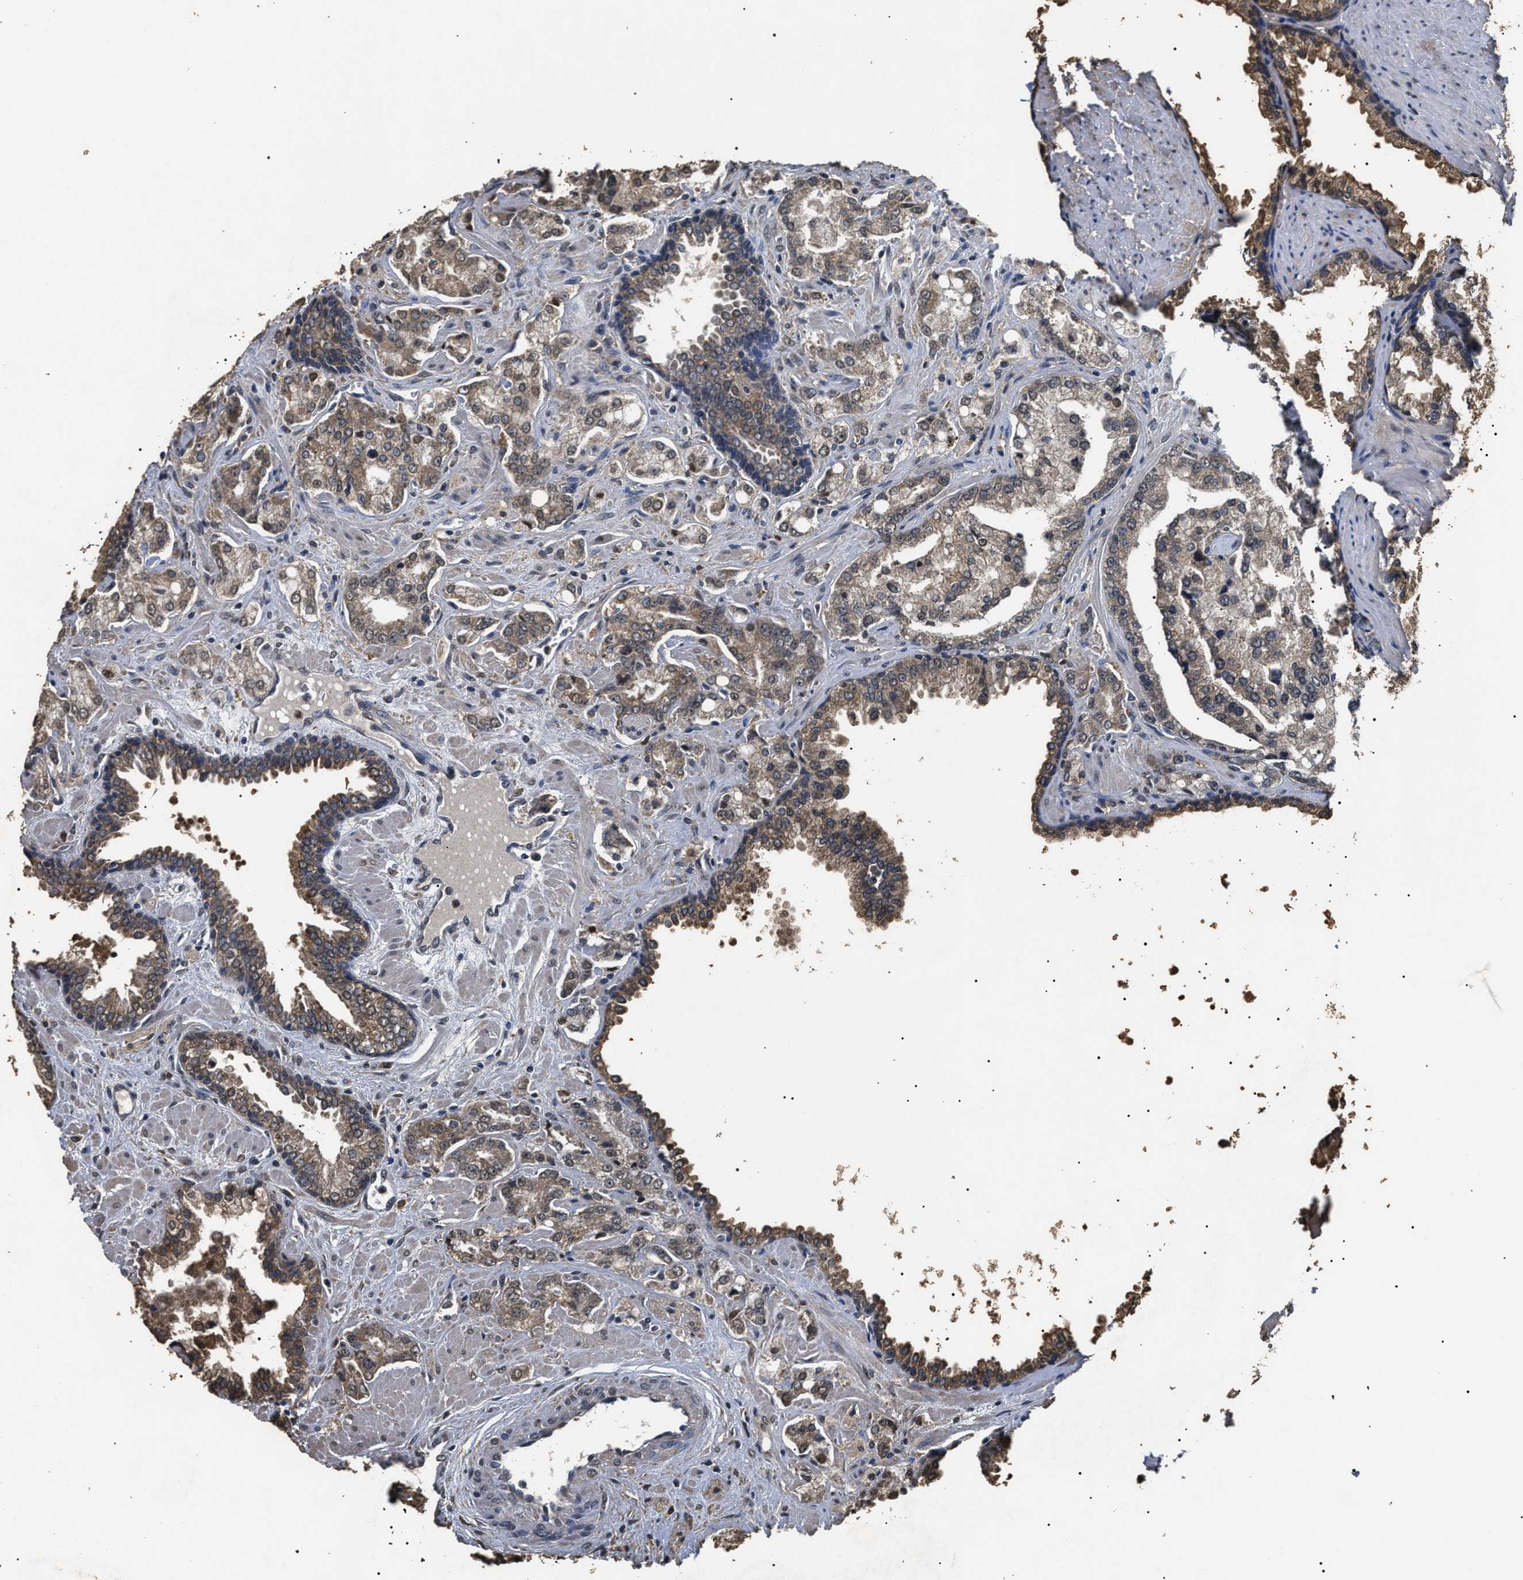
{"staining": {"intensity": "weak", "quantity": ">75%", "location": "cytoplasmic/membranous"}, "tissue": "prostate cancer", "cell_type": "Tumor cells", "image_type": "cancer", "snomed": [{"axis": "morphology", "description": "Adenocarcinoma, High grade"}, {"axis": "topography", "description": "Prostate"}], "caption": "Brown immunohistochemical staining in prostate cancer (adenocarcinoma (high-grade)) displays weak cytoplasmic/membranous staining in approximately >75% of tumor cells.", "gene": "PSMD8", "patient": {"sex": "male", "age": 67}}